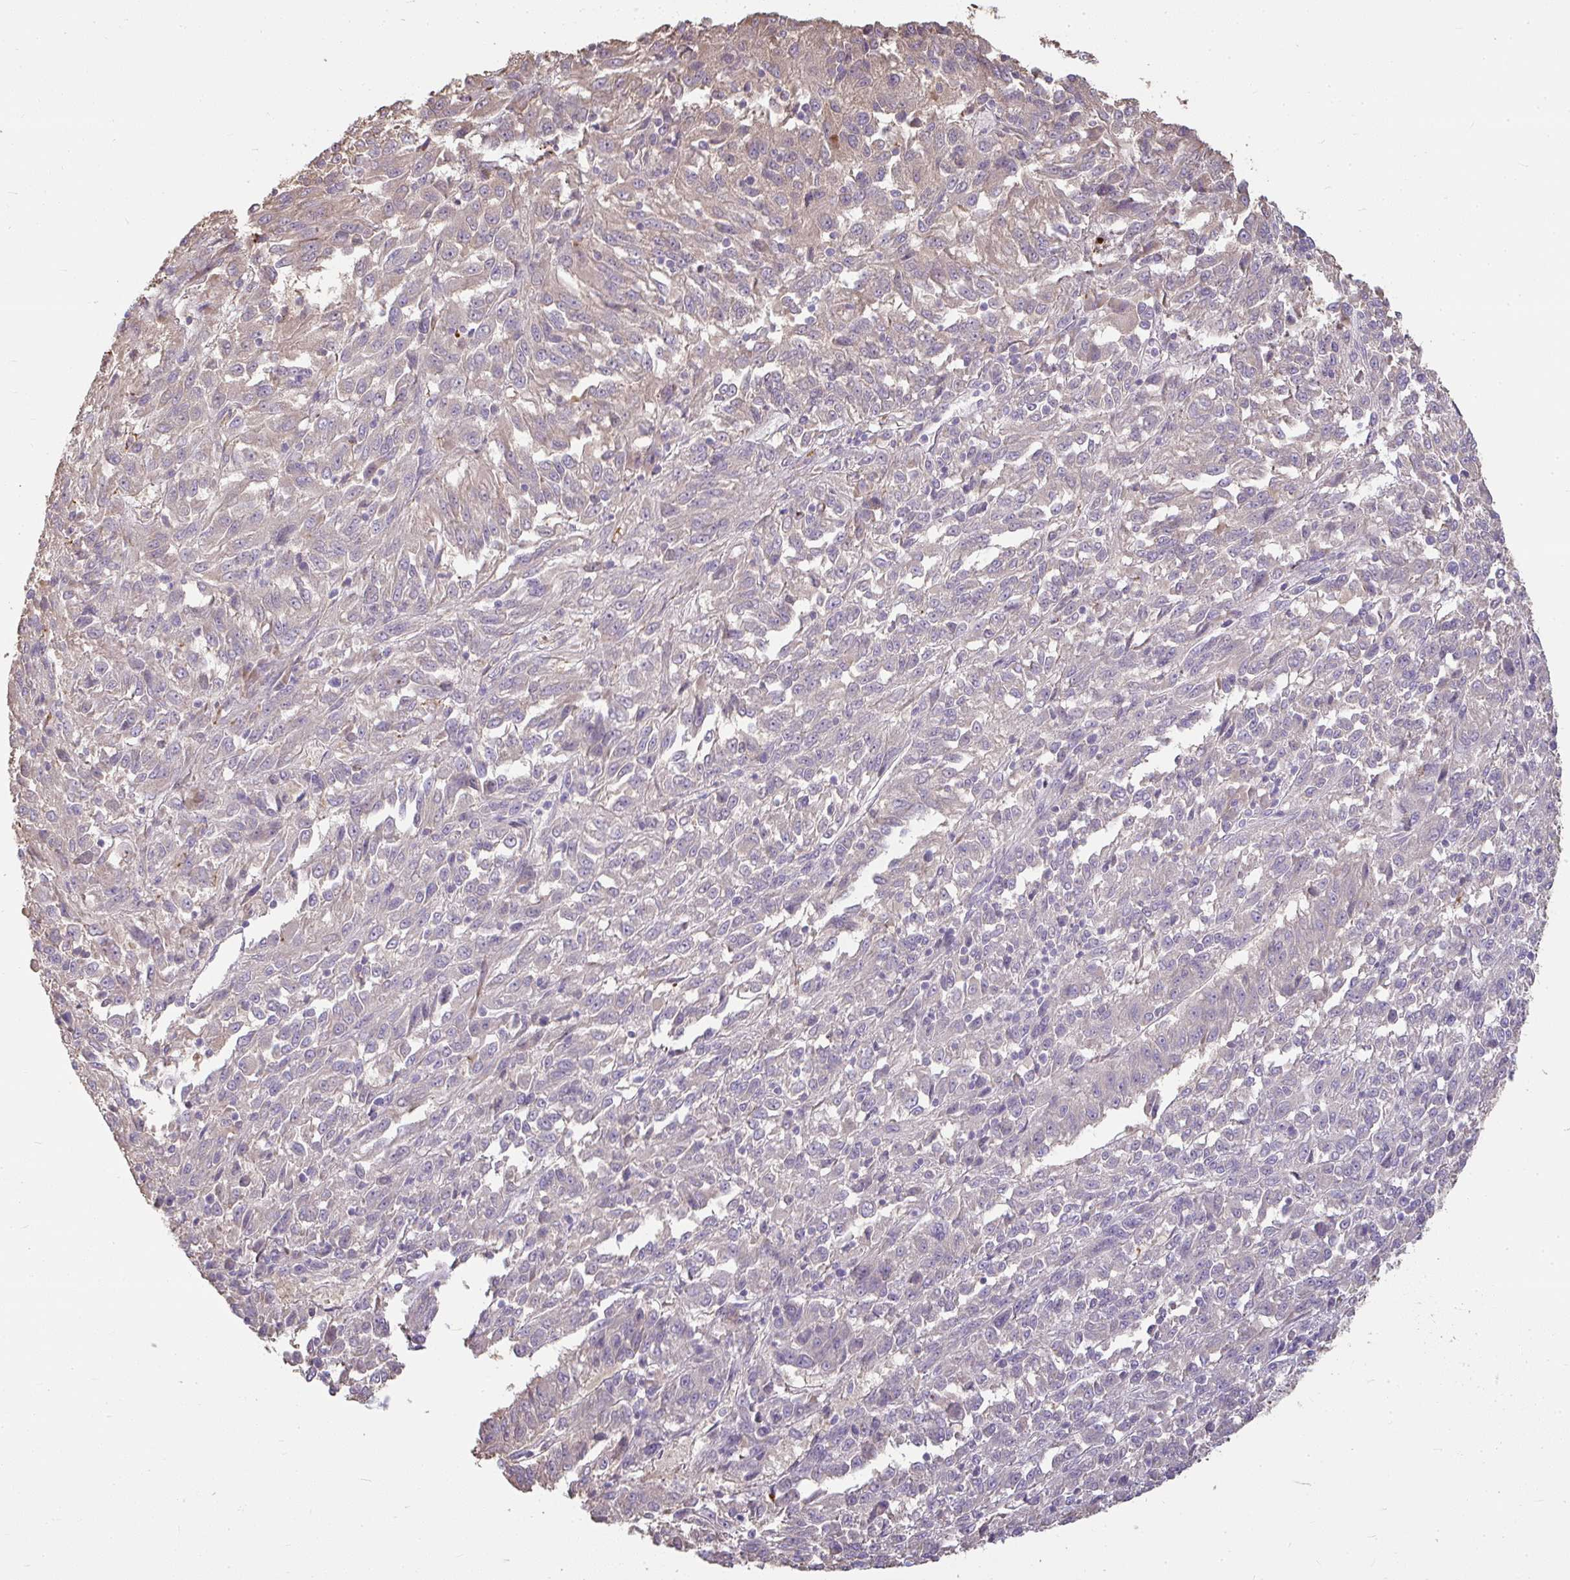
{"staining": {"intensity": "negative", "quantity": "none", "location": "none"}, "tissue": "melanoma", "cell_type": "Tumor cells", "image_type": "cancer", "snomed": [{"axis": "morphology", "description": "Malignant melanoma, Metastatic site"}, {"axis": "topography", "description": "Lung"}], "caption": "High magnification brightfield microscopy of melanoma stained with DAB (brown) and counterstained with hematoxylin (blue): tumor cells show no significant staining.", "gene": "BRINP3", "patient": {"sex": "male", "age": 64}}